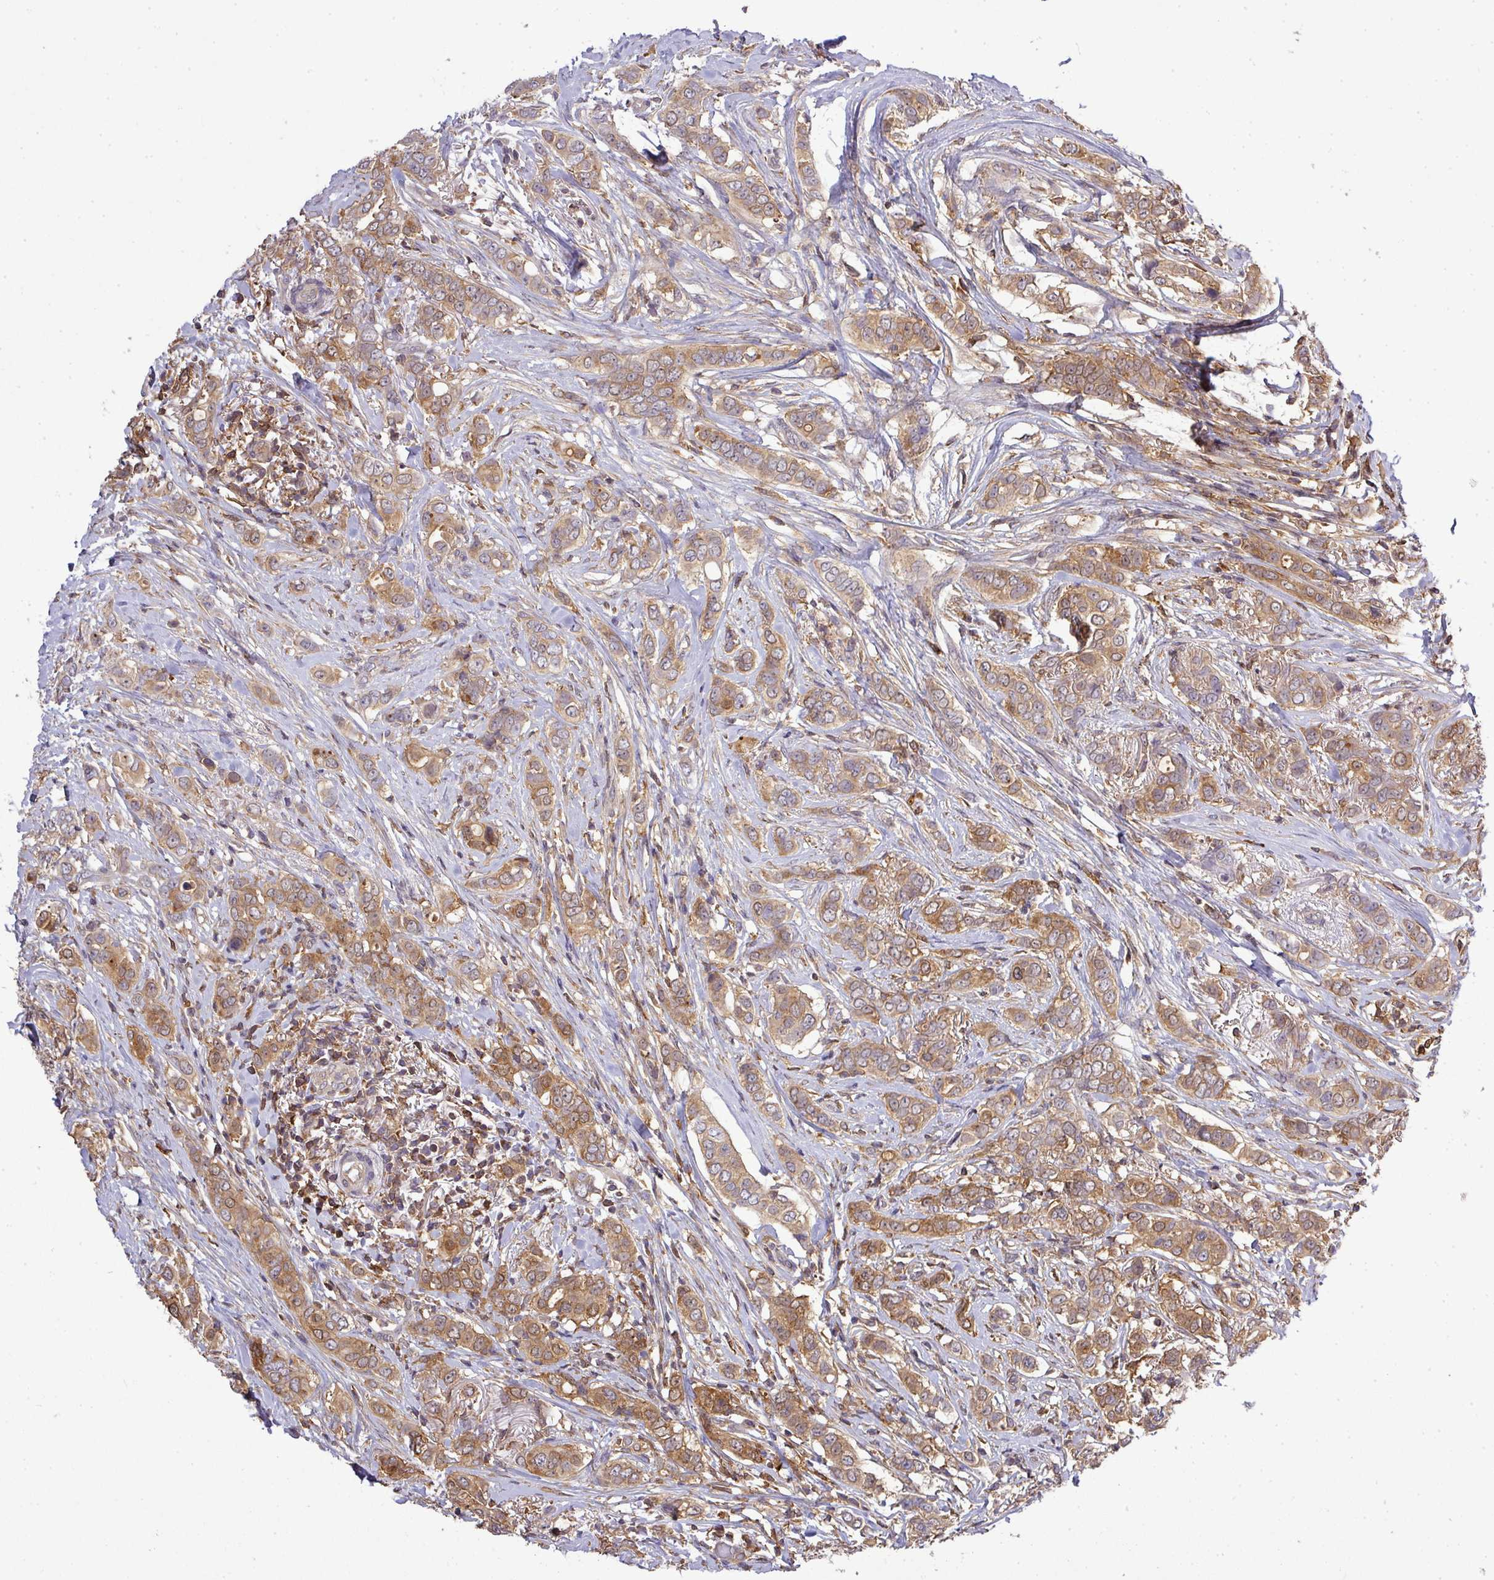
{"staining": {"intensity": "moderate", "quantity": ">75%", "location": "cytoplasmic/membranous"}, "tissue": "breast cancer", "cell_type": "Tumor cells", "image_type": "cancer", "snomed": [{"axis": "morphology", "description": "Lobular carcinoma"}, {"axis": "topography", "description": "Breast"}], "caption": "IHC of human lobular carcinoma (breast) displays medium levels of moderate cytoplasmic/membranous positivity in approximately >75% of tumor cells. (DAB (3,3'-diaminobenzidine) = brown stain, brightfield microscopy at high magnification).", "gene": "STAT5A", "patient": {"sex": "female", "age": 51}}